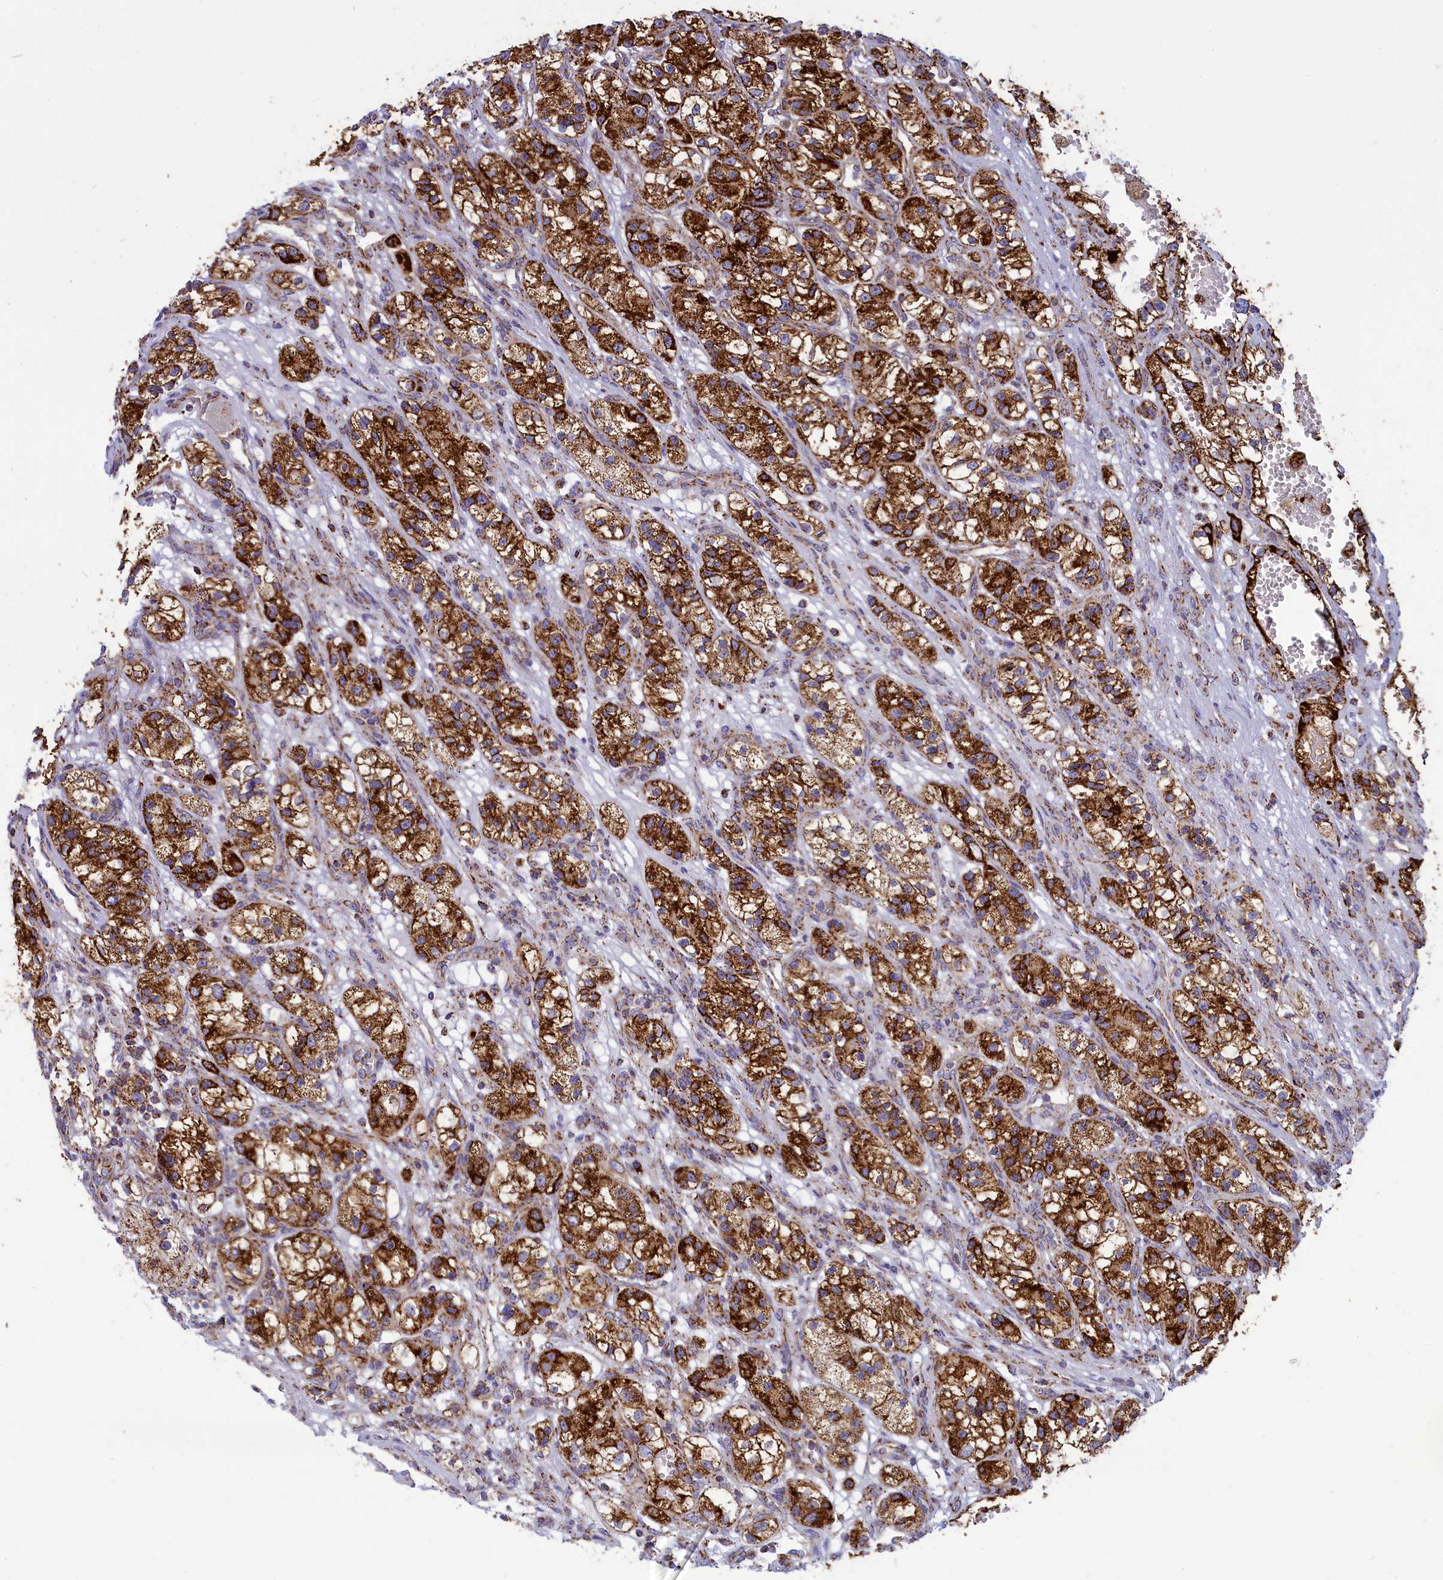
{"staining": {"intensity": "strong", "quantity": ">75%", "location": "cytoplasmic/membranous"}, "tissue": "renal cancer", "cell_type": "Tumor cells", "image_type": "cancer", "snomed": [{"axis": "morphology", "description": "Adenocarcinoma, NOS"}, {"axis": "topography", "description": "Kidney"}], "caption": "Protein expression analysis of human adenocarcinoma (renal) reveals strong cytoplasmic/membranous staining in approximately >75% of tumor cells.", "gene": "ISOC2", "patient": {"sex": "female", "age": 57}}